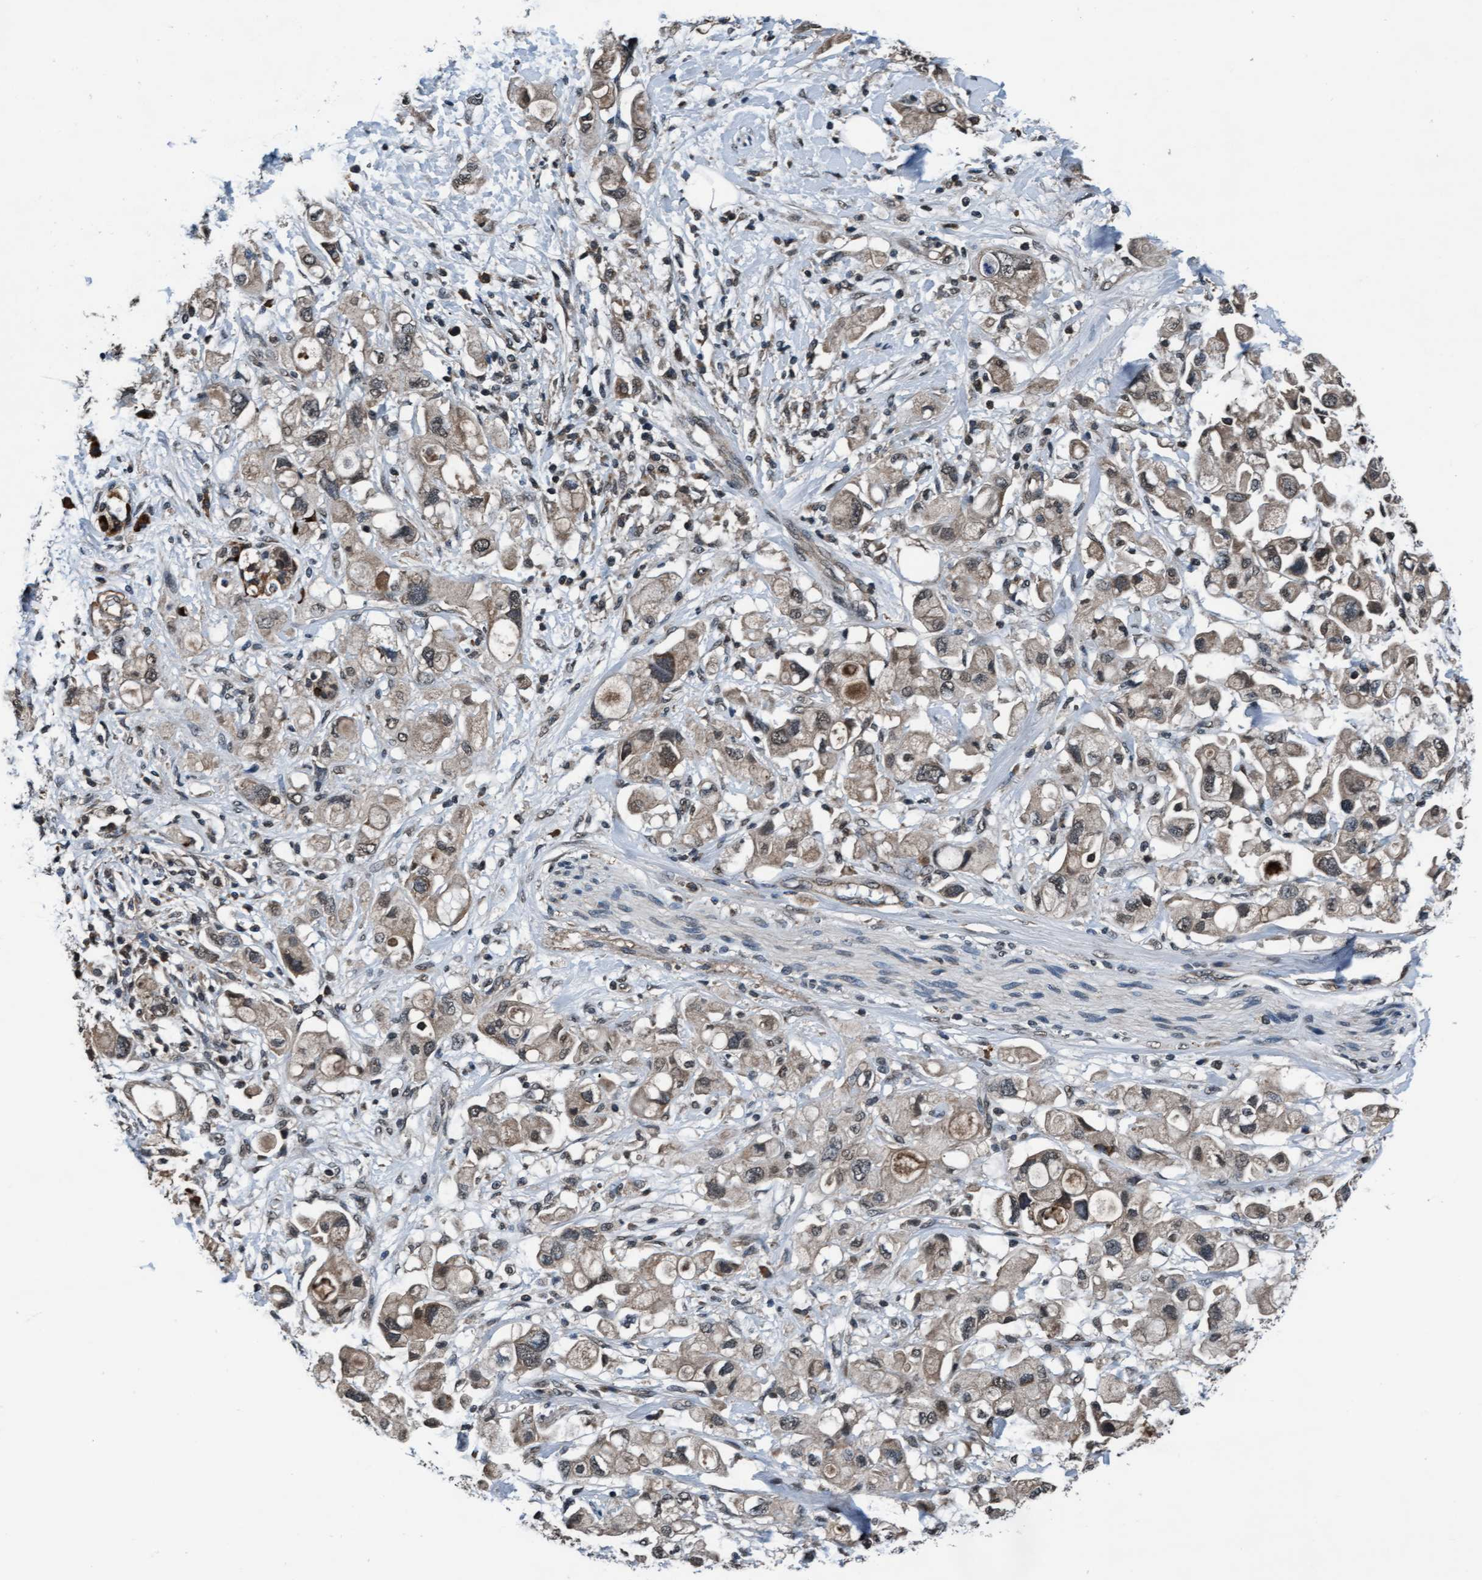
{"staining": {"intensity": "weak", "quantity": ">75%", "location": "cytoplasmic/membranous,nuclear"}, "tissue": "pancreatic cancer", "cell_type": "Tumor cells", "image_type": "cancer", "snomed": [{"axis": "morphology", "description": "Adenocarcinoma, NOS"}, {"axis": "topography", "description": "Pancreas"}], "caption": "Pancreatic cancer (adenocarcinoma) stained with a protein marker displays weak staining in tumor cells.", "gene": "WASF1", "patient": {"sex": "female", "age": 56}}